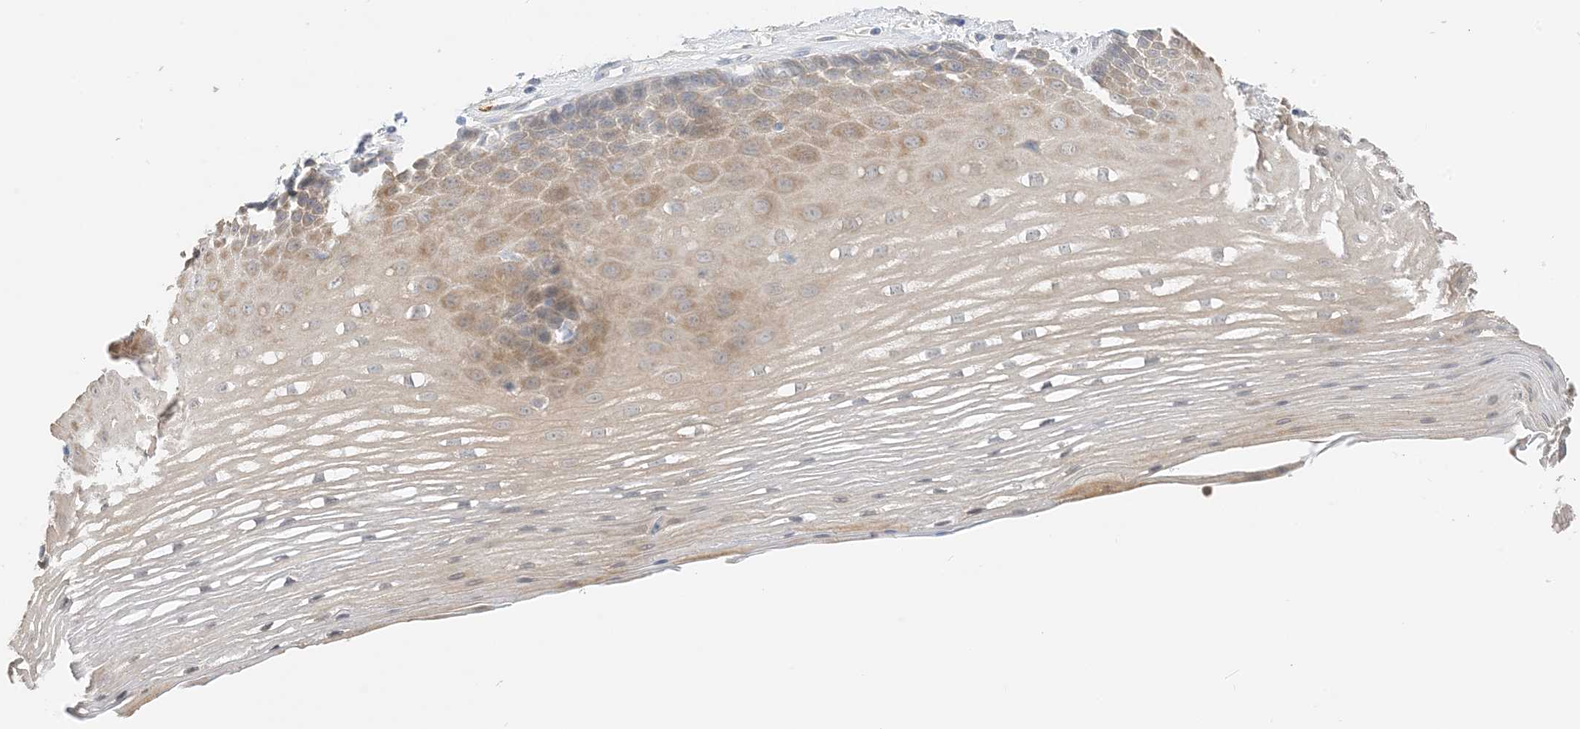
{"staining": {"intensity": "moderate", "quantity": "25%-75%", "location": "cytoplasmic/membranous"}, "tissue": "esophagus", "cell_type": "Squamous epithelial cells", "image_type": "normal", "snomed": [{"axis": "morphology", "description": "Normal tissue, NOS"}, {"axis": "topography", "description": "Esophagus"}], "caption": "Immunohistochemical staining of normal human esophagus shows moderate cytoplasmic/membranous protein expression in about 25%-75% of squamous epithelial cells. The staining is performed using DAB brown chromogen to label protein expression. The nuclei are counter-stained blue using hematoxylin.", "gene": "KIFBP", "patient": {"sex": "male", "age": 62}}